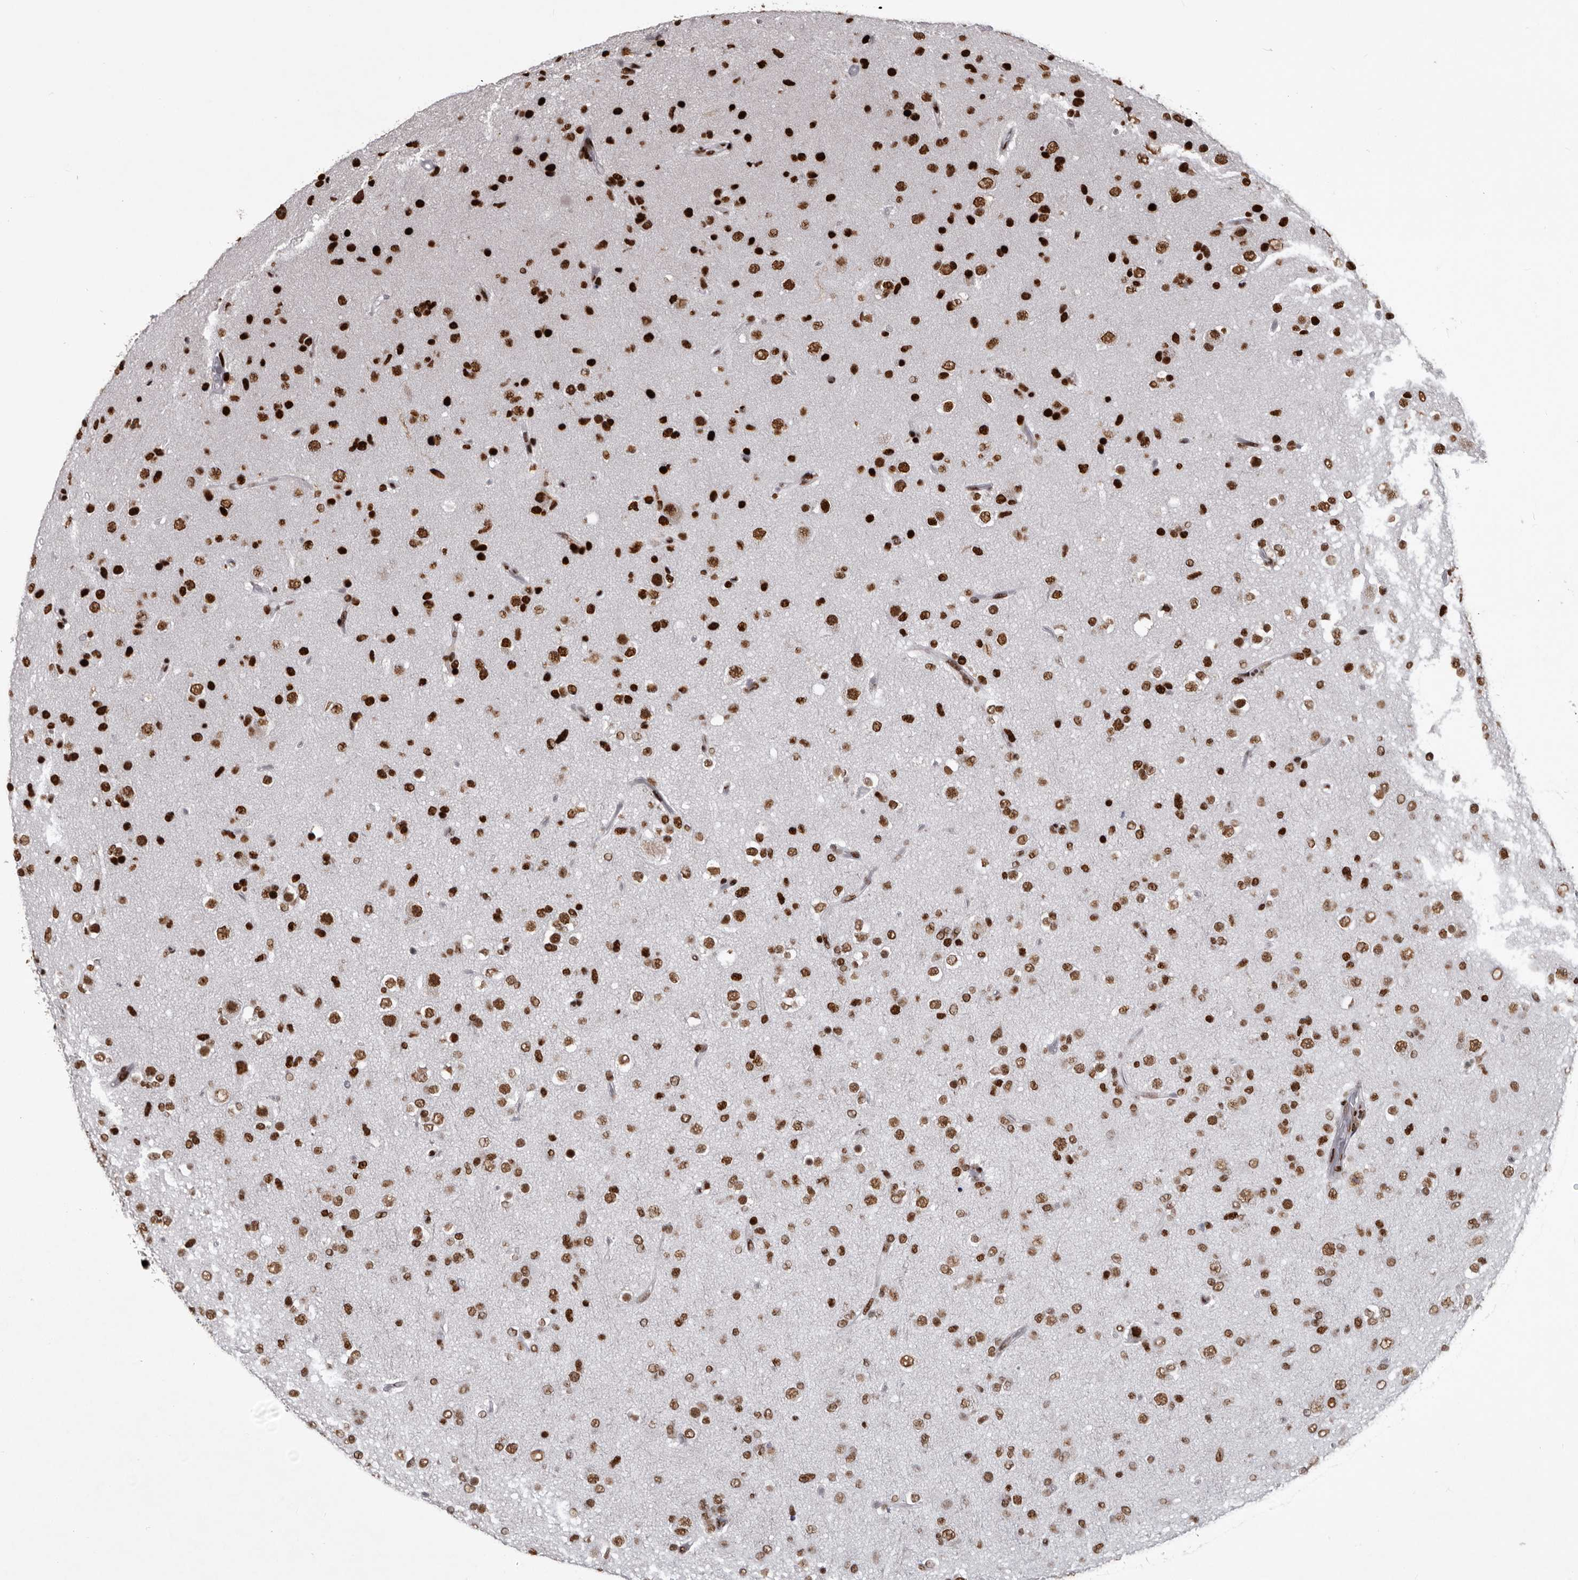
{"staining": {"intensity": "strong", "quantity": ">75%", "location": "nuclear"}, "tissue": "glioma", "cell_type": "Tumor cells", "image_type": "cancer", "snomed": [{"axis": "morphology", "description": "Glioma, malignant, Low grade"}, {"axis": "topography", "description": "Brain"}], "caption": "Immunohistochemical staining of human malignant glioma (low-grade) shows high levels of strong nuclear staining in approximately >75% of tumor cells.", "gene": "NUMA1", "patient": {"sex": "male", "age": 65}}